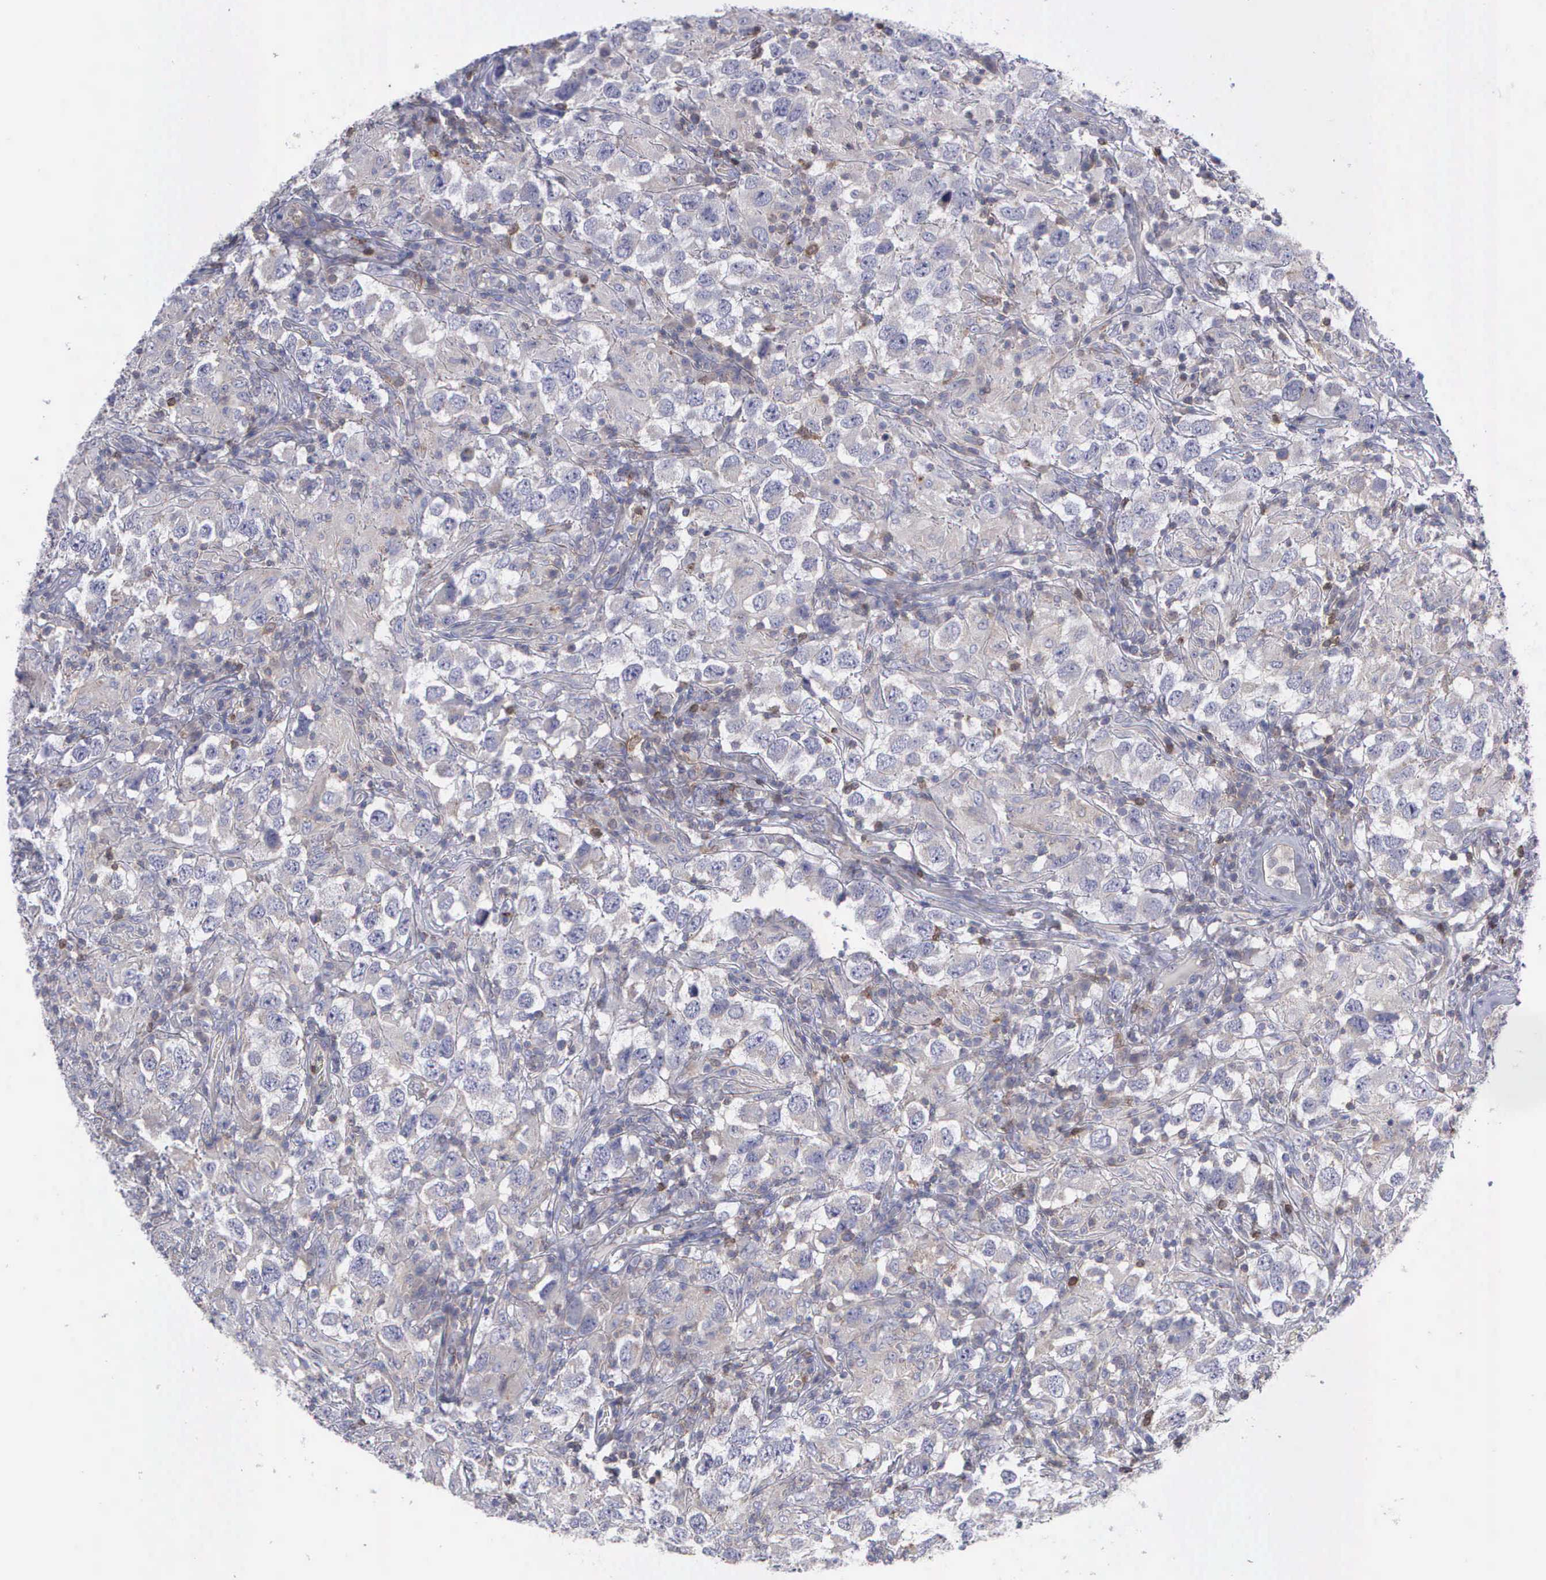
{"staining": {"intensity": "negative", "quantity": "none", "location": "none"}, "tissue": "testis cancer", "cell_type": "Tumor cells", "image_type": "cancer", "snomed": [{"axis": "morphology", "description": "Carcinoma, Embryonal, NOS"}, {"axis": "topography", "description": "Testis"}], "caption": "DAB (3,3'-diaminobenzidine) immunohistochemical staining of human embryonal carcinoma (testis) exhibits no significant staining in tumor cells.", "gene": "MICAL3", "patient": {"sex": "male", "age": 21}}